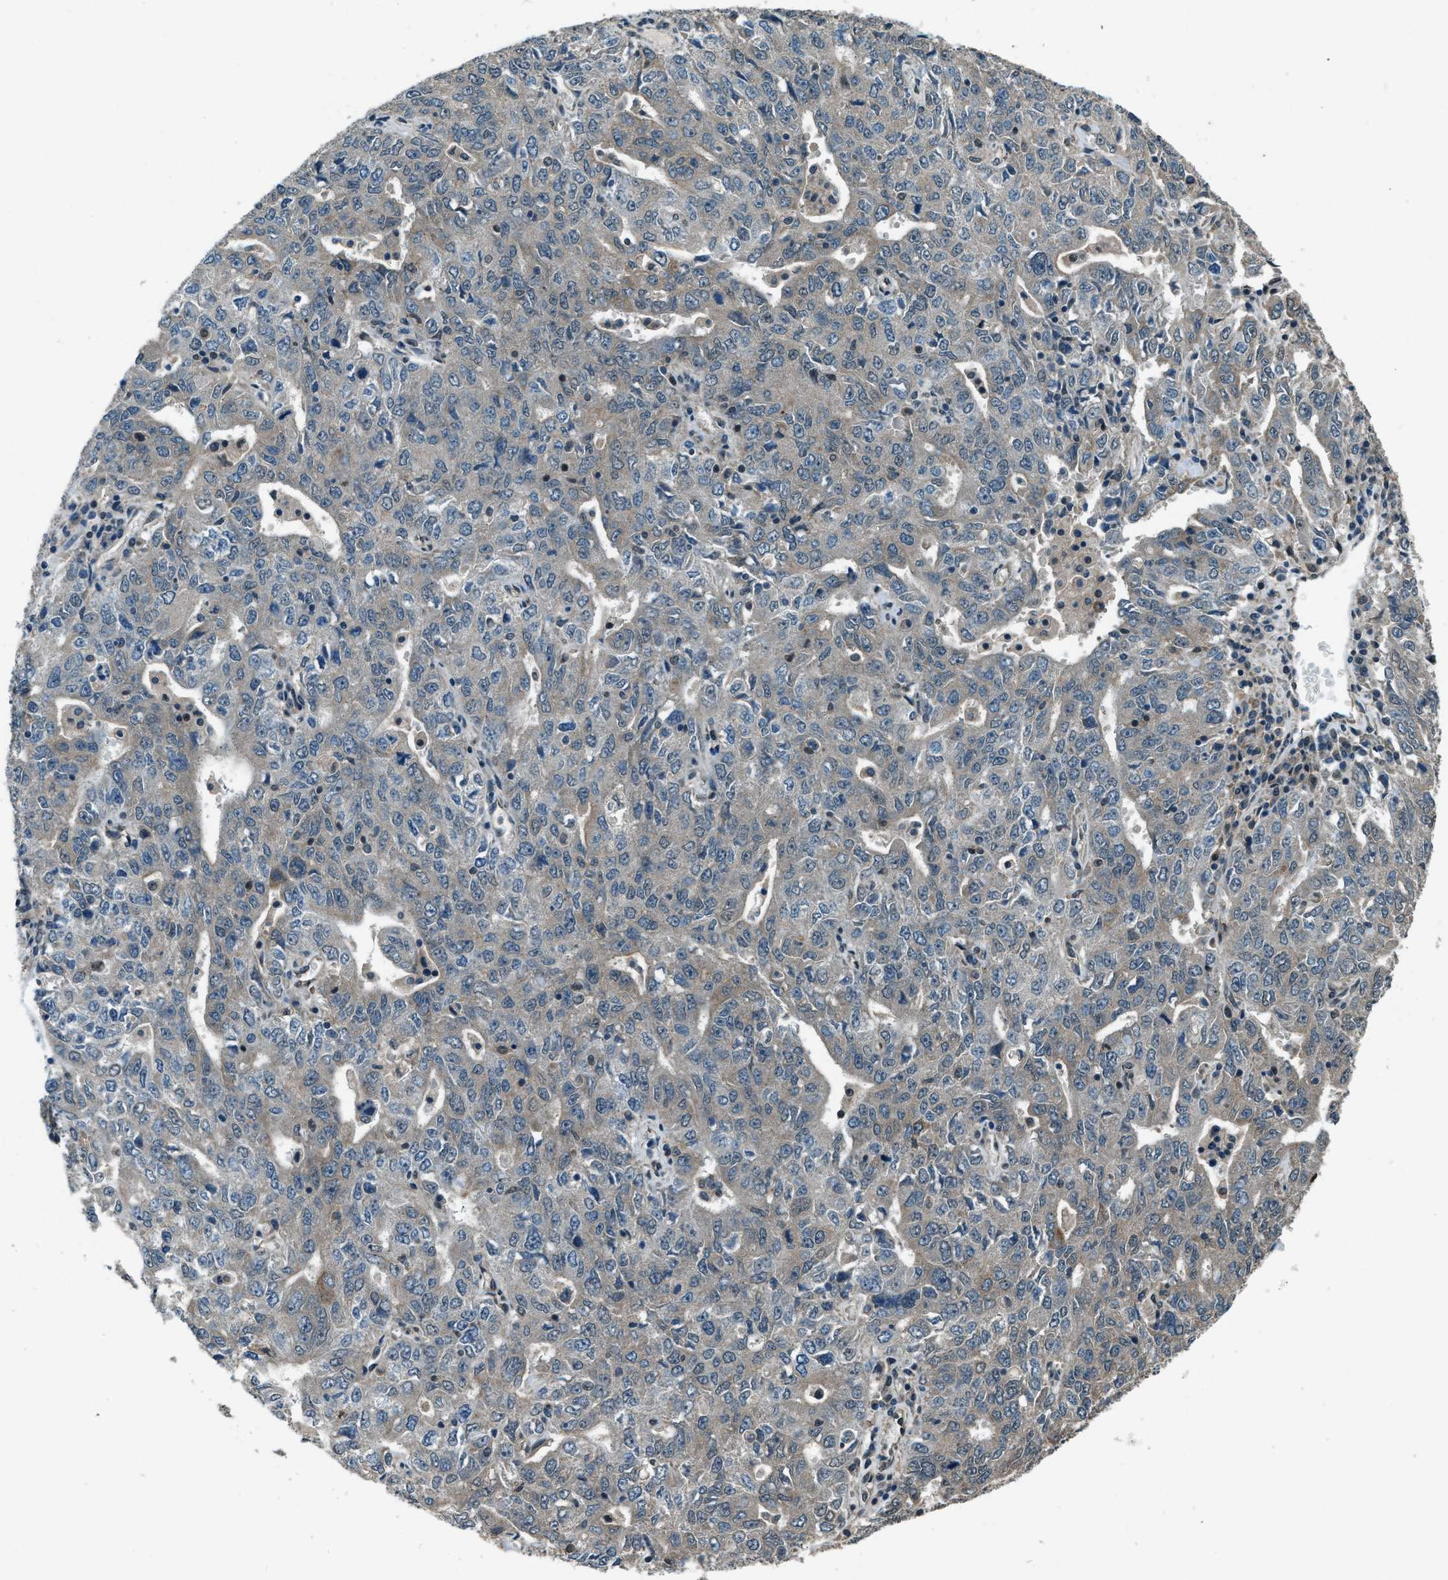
{"staining": {"intensity": "weak", "quantity": "25%-75%", "location": "cytoplasmic/membranous"}, "tissue": "ovarian cancer", "cell_type": "Tumor cells", "image_type": "cancer", "snomed": [{"axis": "morphology", "description": "Carcinoma, endometroid"}, {"axis": "topography", "description": "Ovary"}], "caption": "Ovarian cancer stained with a brown dye reveals weak cytoplasmic/membranous positive expression in approximately 25%-75% of tumor cells.", "gene": "SVIL", "patient": {"sex": "female", "age": 62}}